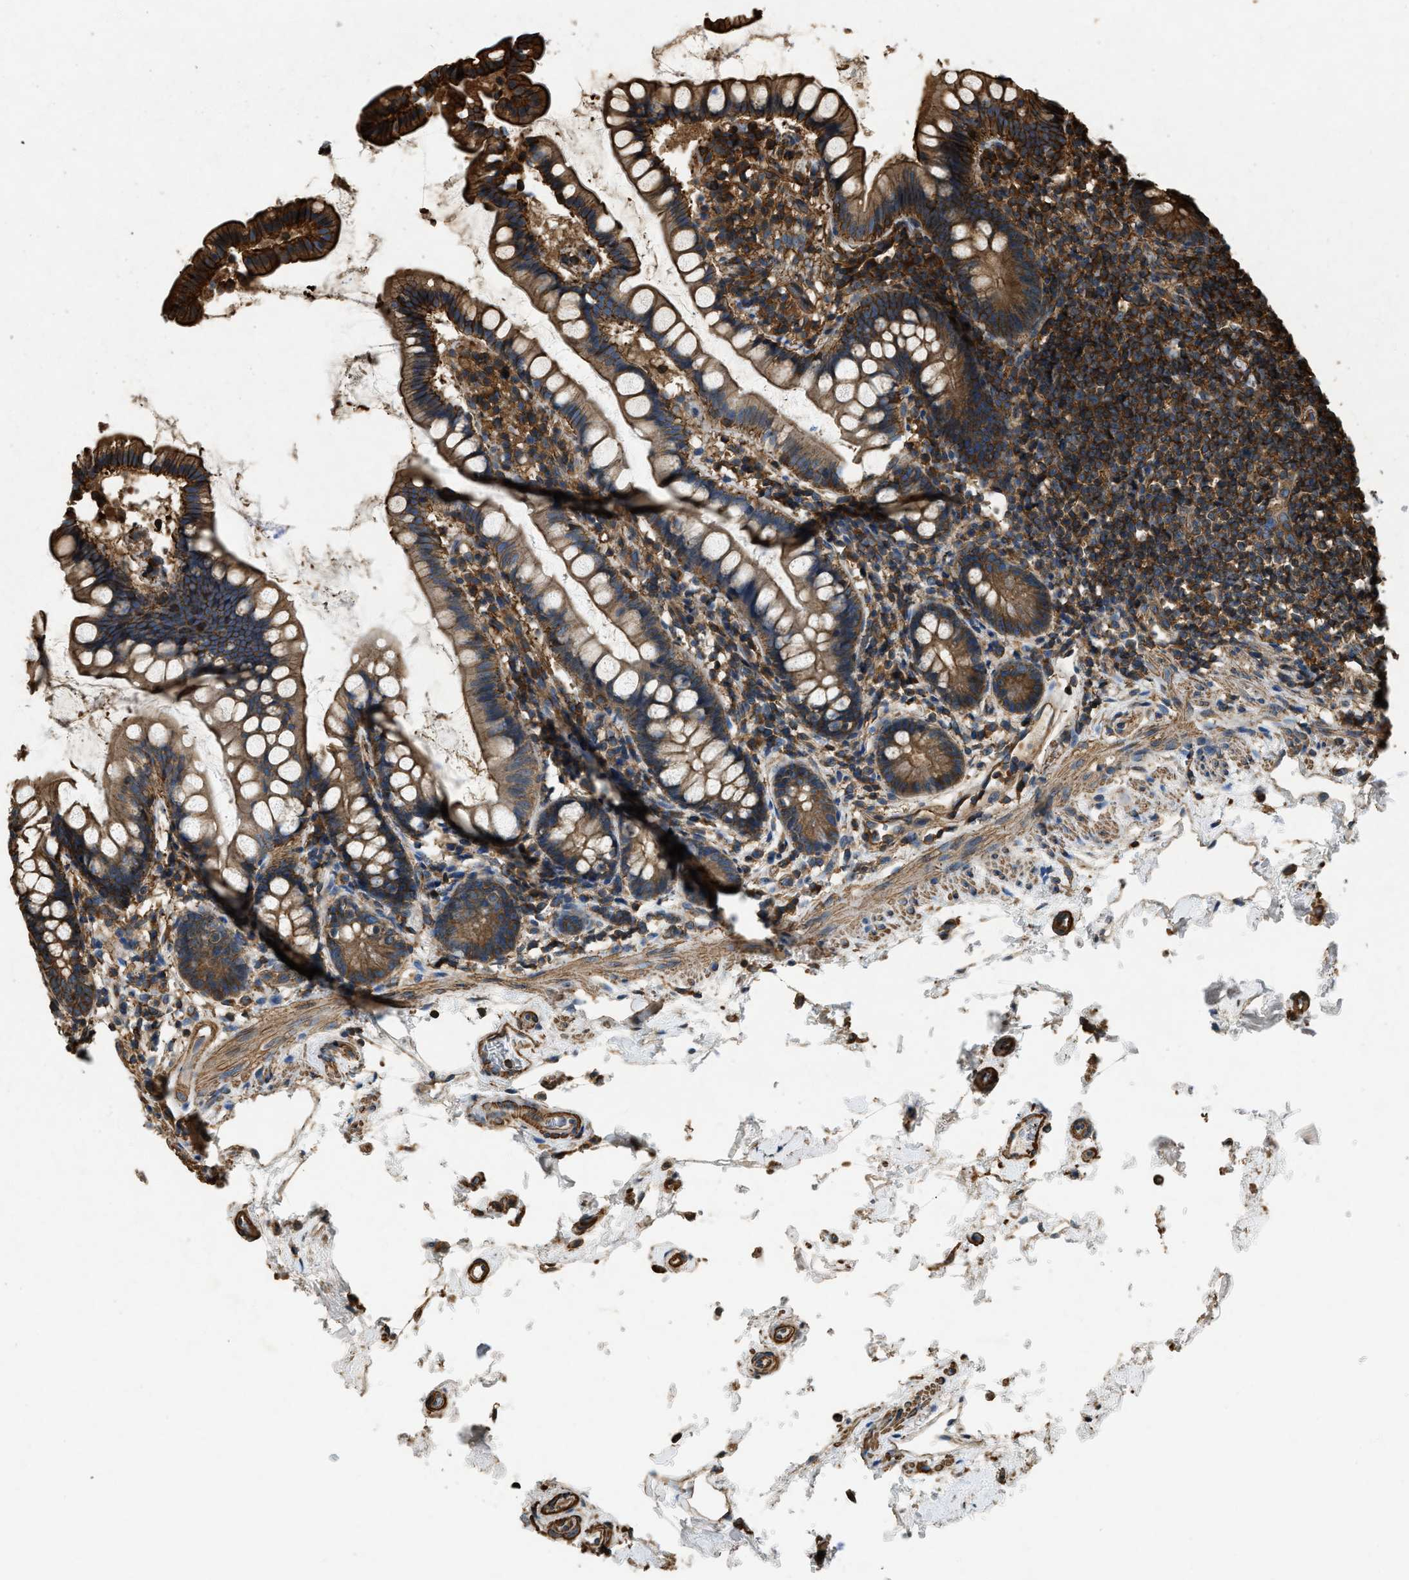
{"staining": {"intensity": "moderate", "quantity": ">75%", "location": "cytoplasmic/membranous"}, "tissue": "small intestine", "cell_type": "Glandular cells", "image_type": "normal", "snomed": [{"axis": "morphology", "description": "Normal tissue, NOS"}, {"axis": "topography", "description": "Small intestine"}], "caption": "Immunohistochemical staining of normal human small intestine shows >75% levels of moderate cytoplasmic/membranous protein expression in about >75% of glandular cells. The protein of interest is stained brown, and the nuclei are stained in blue (DAB (3,3'-diaminobenzidine) IHC with brightfield microscopy, high magnification).", "gene": "YARS1", "patient": {"sex": "female", "age": 84}}